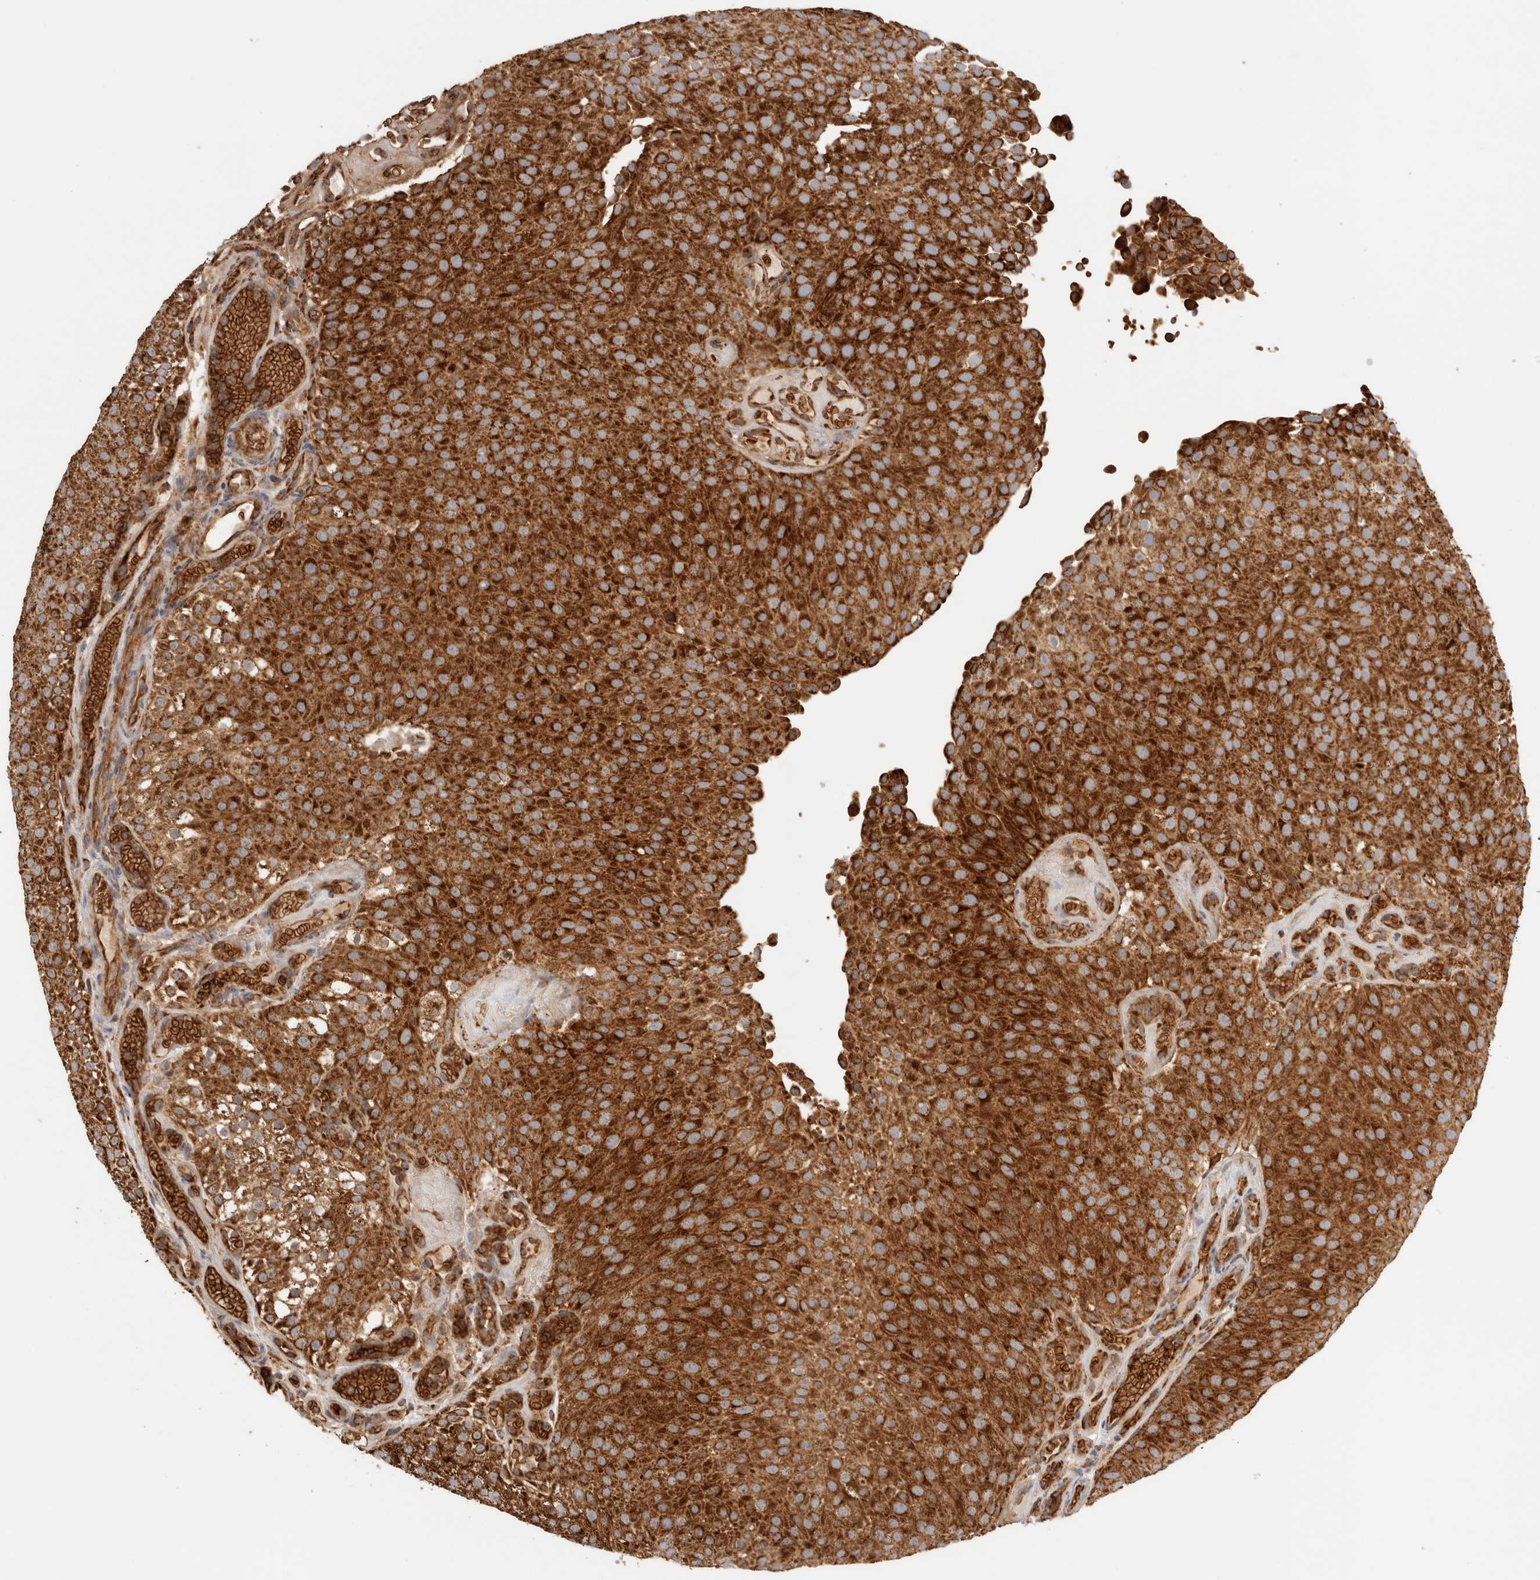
{"staining": {"intensity": "strong", "quantity": ">75%", "location": "cytoplasmic/membranous"}, "tissue": "urothelial cancer", "cell_type": "Tumor cells", "image_type": "cancer", "snomed": [{"axis": "morphology", "description": "Urothelial carcinoma, Low grade"}, {"axis": "topography", "description": "Urinary bladder"}], "caption": "Immunohistochemistry staining of urothelial cancer, which displays high levels of strong cytoplasmic/membranous staining in approximately >75% of tumor cells indicating strong cytoplasmic/membranous protein positivity. The staining was performed using DAB (3,3'-diaminobenzidine) (brown) for protein detection and nuclei were counterstained in hematoxylin (blue).", "gene": "UTS2B", "patient": {"sex": "male", "age": 78}}